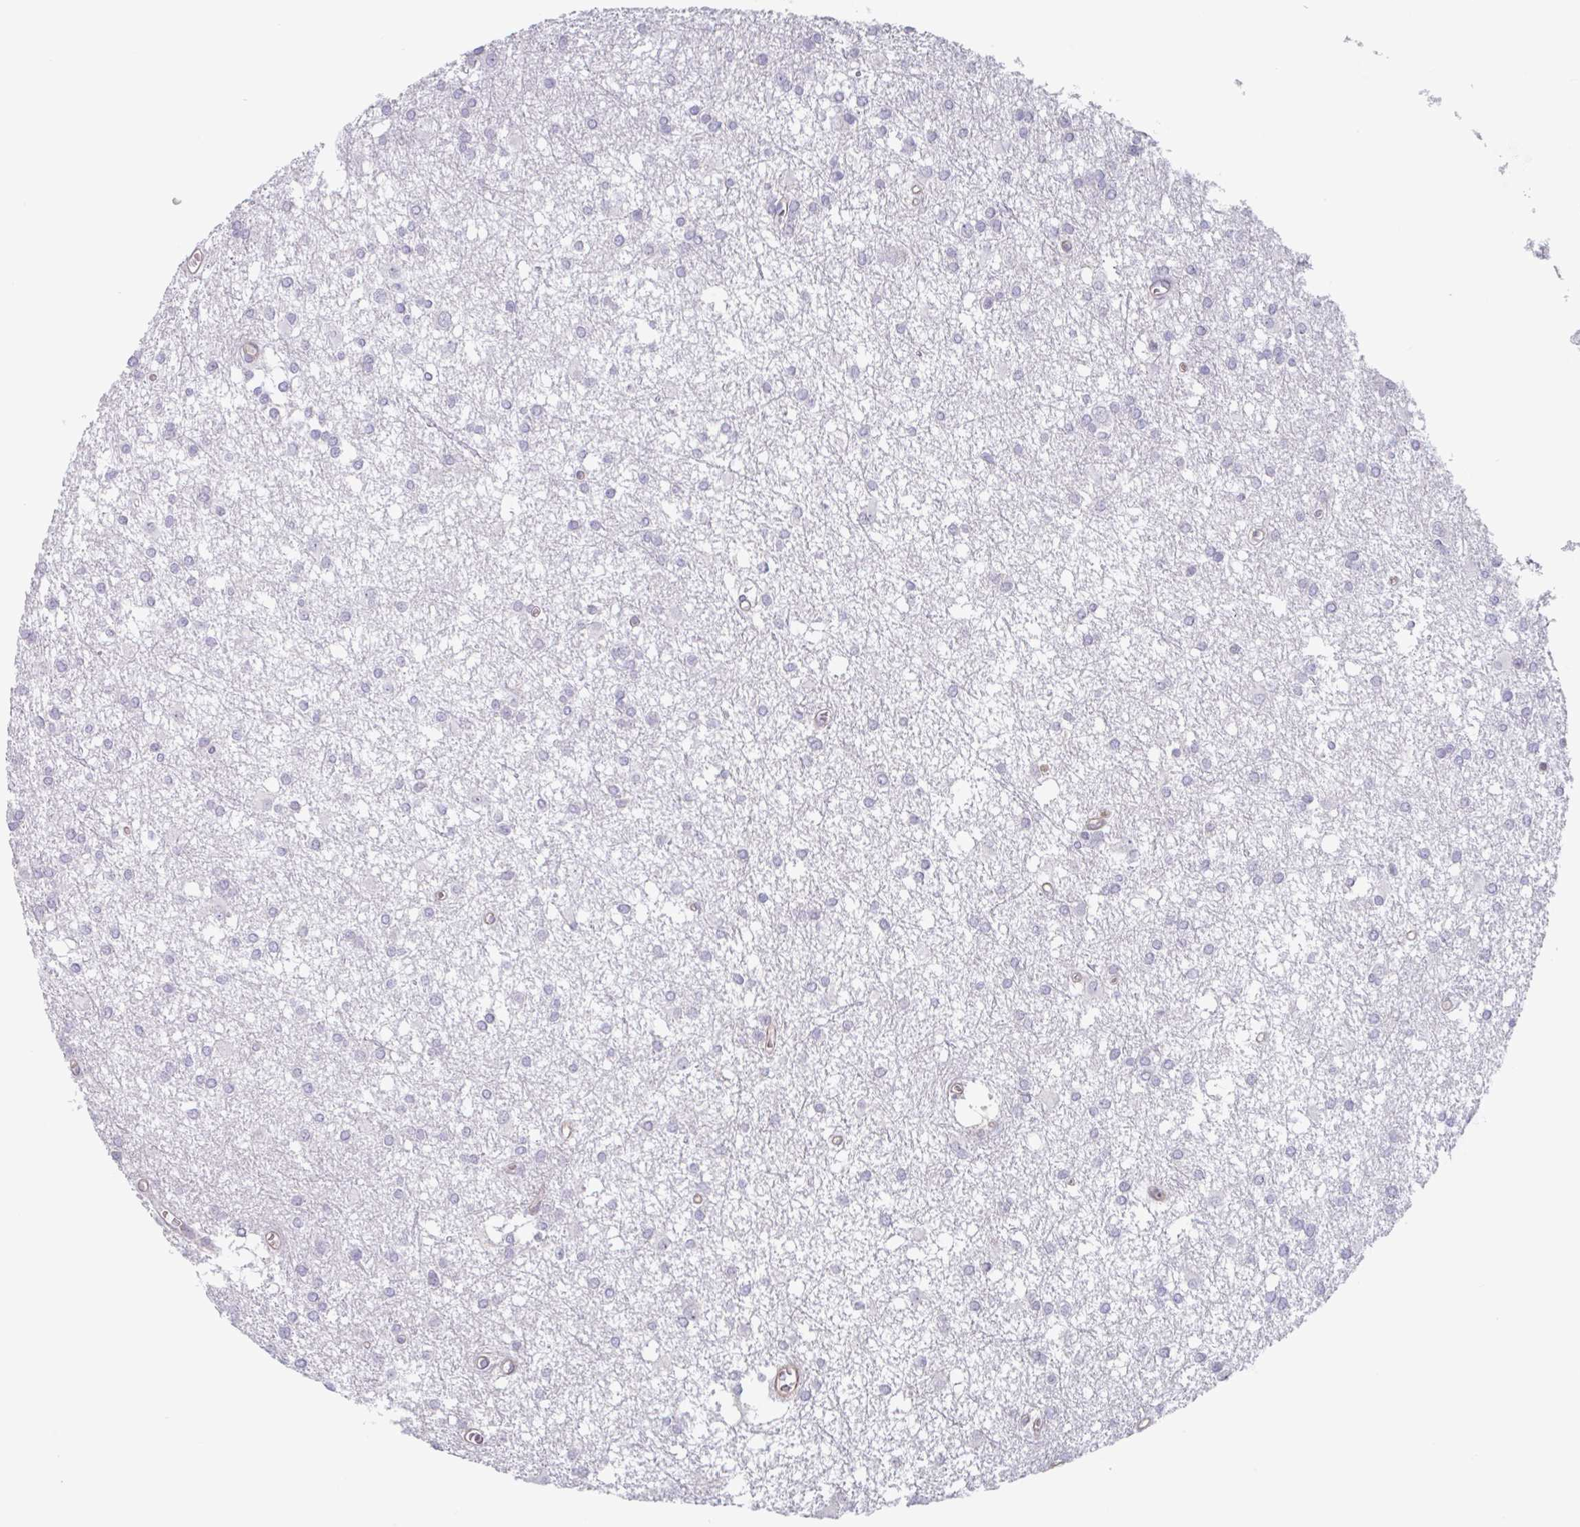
{"staining": {"intensity": "negative", "quantity": "none", "location": "none"}, "tissue": "glioma", "cell_type": "Tumor cells", "image_type": "cancer", "snomed": [{"axis": "morphology", "description": "Glioma, malignant, High grade"}, {"axis": "topography", "description": "Brain"}], "caption": "Immunohistochemistry (IHC) image of neoplastic tissue: high-grade glioma (malignant) stained with DAB exhibits no significant protein positivity in tumor cells. (DAB (3,3'-diaminobenzidine) immunohistochemistry (IHC) with hematoxylin counter stain).", "gene": "SHISA7", "patient": {"sex": "male", "age": 48}}